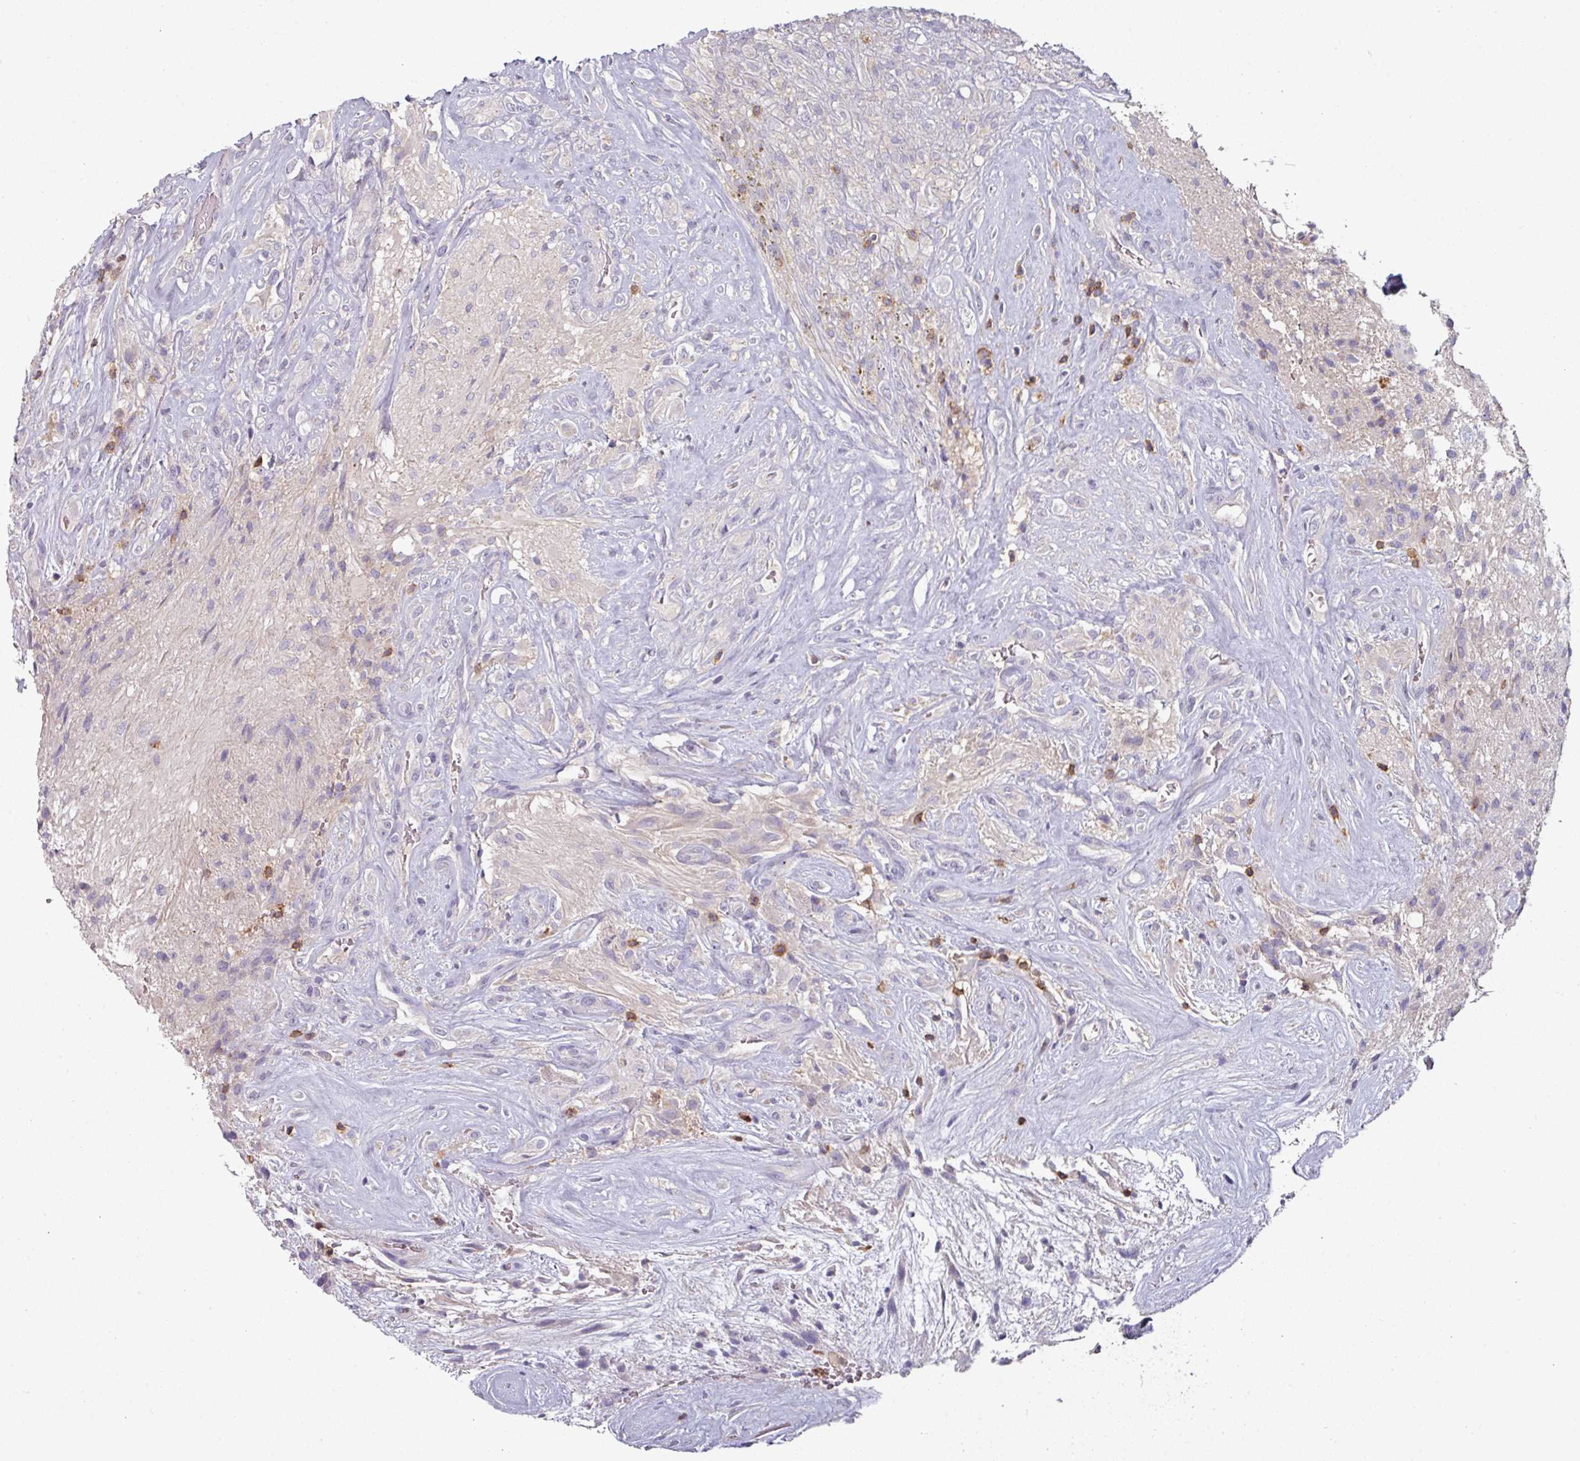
{"staining": {"intensity": "negative", "quantity": "none", "location": "none"}, "tissue": "glioma", "cell_type": "Tumor cells", "image_type": "cancer", "snomed": [{"axis": "morphology", "description": "Glioma, malignant, High grade"}, {"axis": "topography", "description": "Brain"}], "caption": "DAB immunohistochemical staining of glioma exhibits no significant expression in tumor cells.", "gene": "CD3G", "patient": {"sex": "male", "age": 56}}